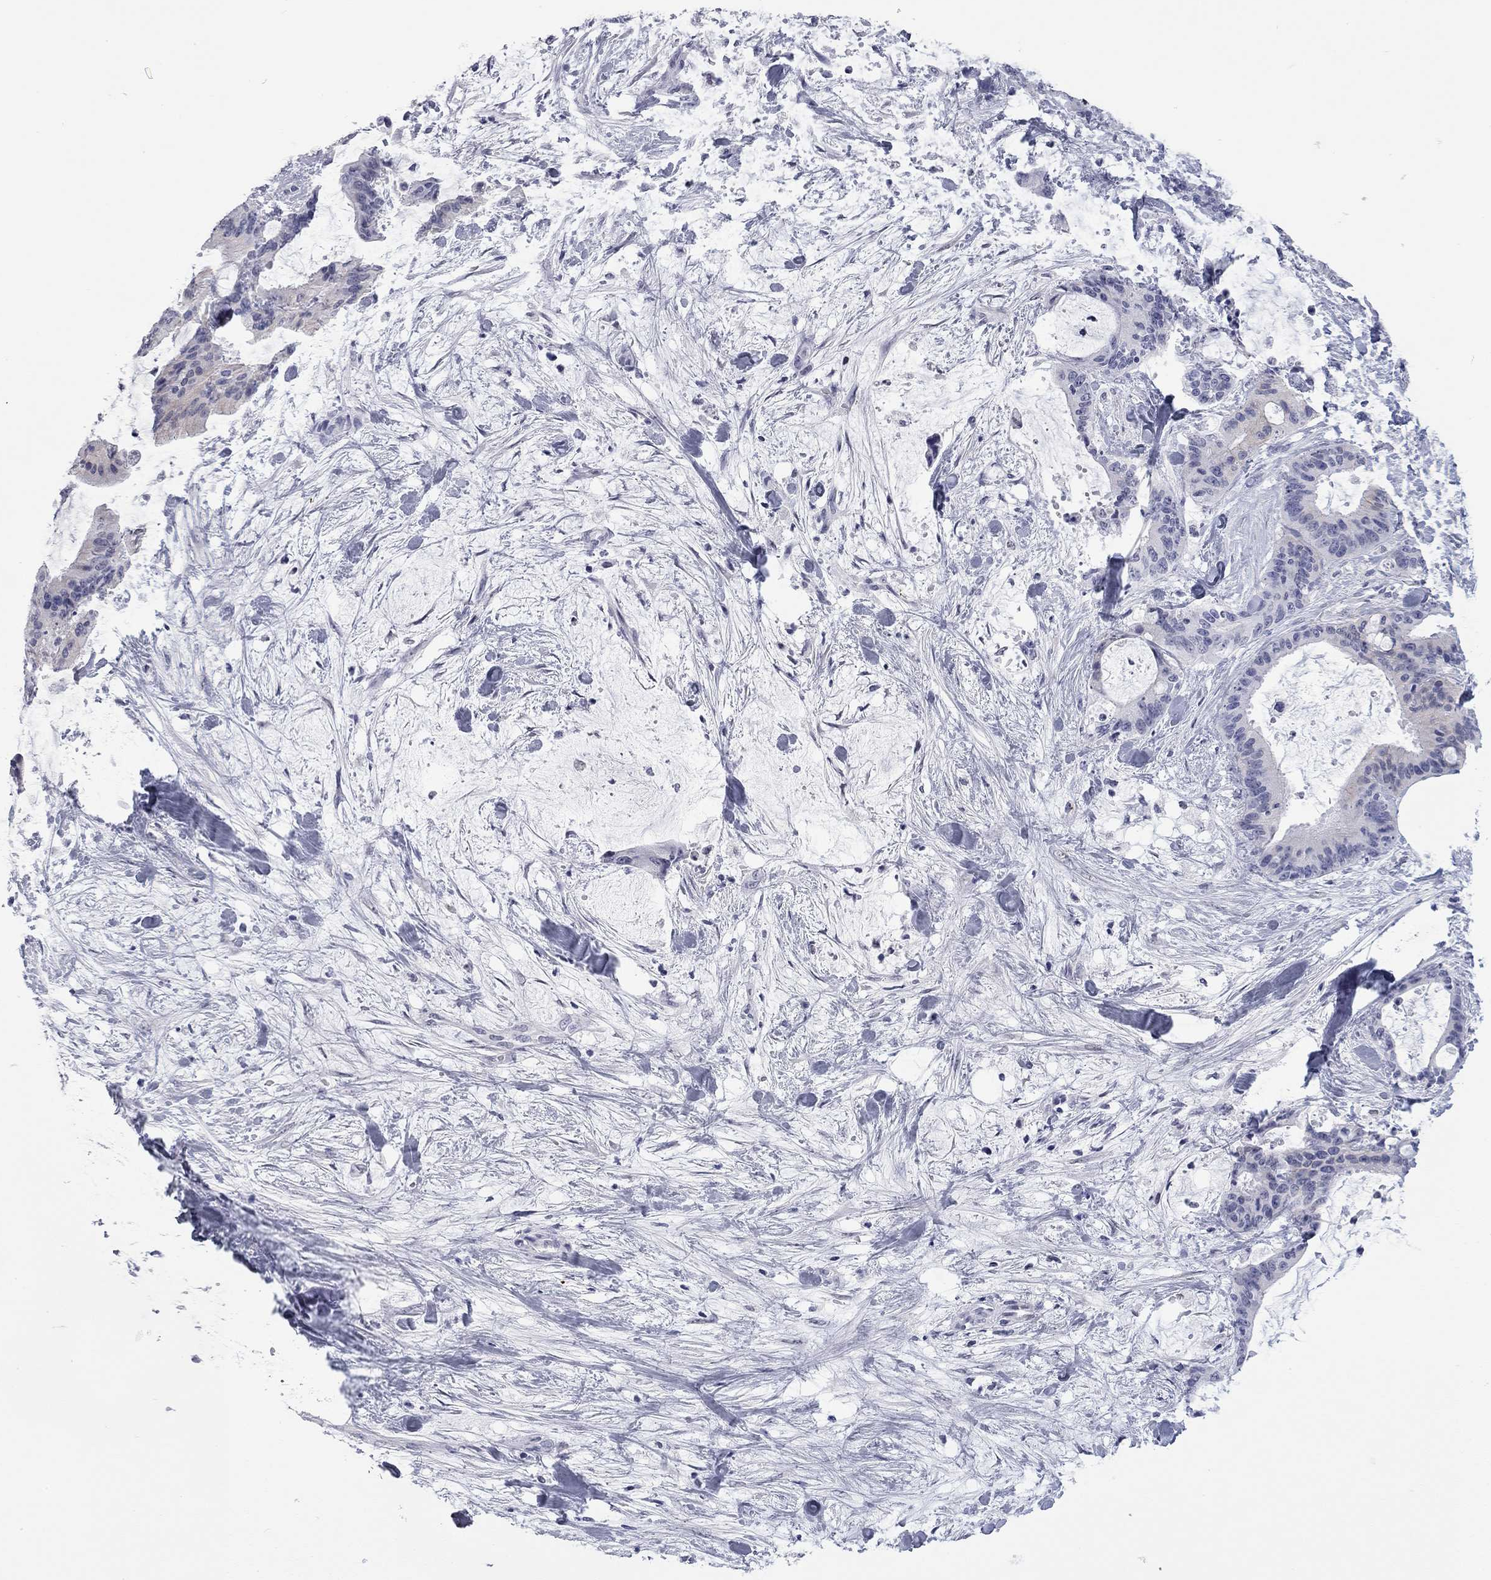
{"staining": {"intensity": "negative", "quantity": "none", "location": "none"}, "tissue": "liver cancer", "cell_type": "Tumor cells", "image_type": "cancer", "snomed": [{"axis": "morphology", "description": "Cholangiocarcinoma"}, {"axis": "topography", "description": "Liver"}], "caption": "Immunohistochemistry (IHC) image of neoplastic tissue: liver cholangiocarcinoma stained with DAB (3,3'-diaminobenzidine) shows no significant protein positivity in tumor cells.", "gene": "AK8", "patient": {"sex": "female", "age": 73}}